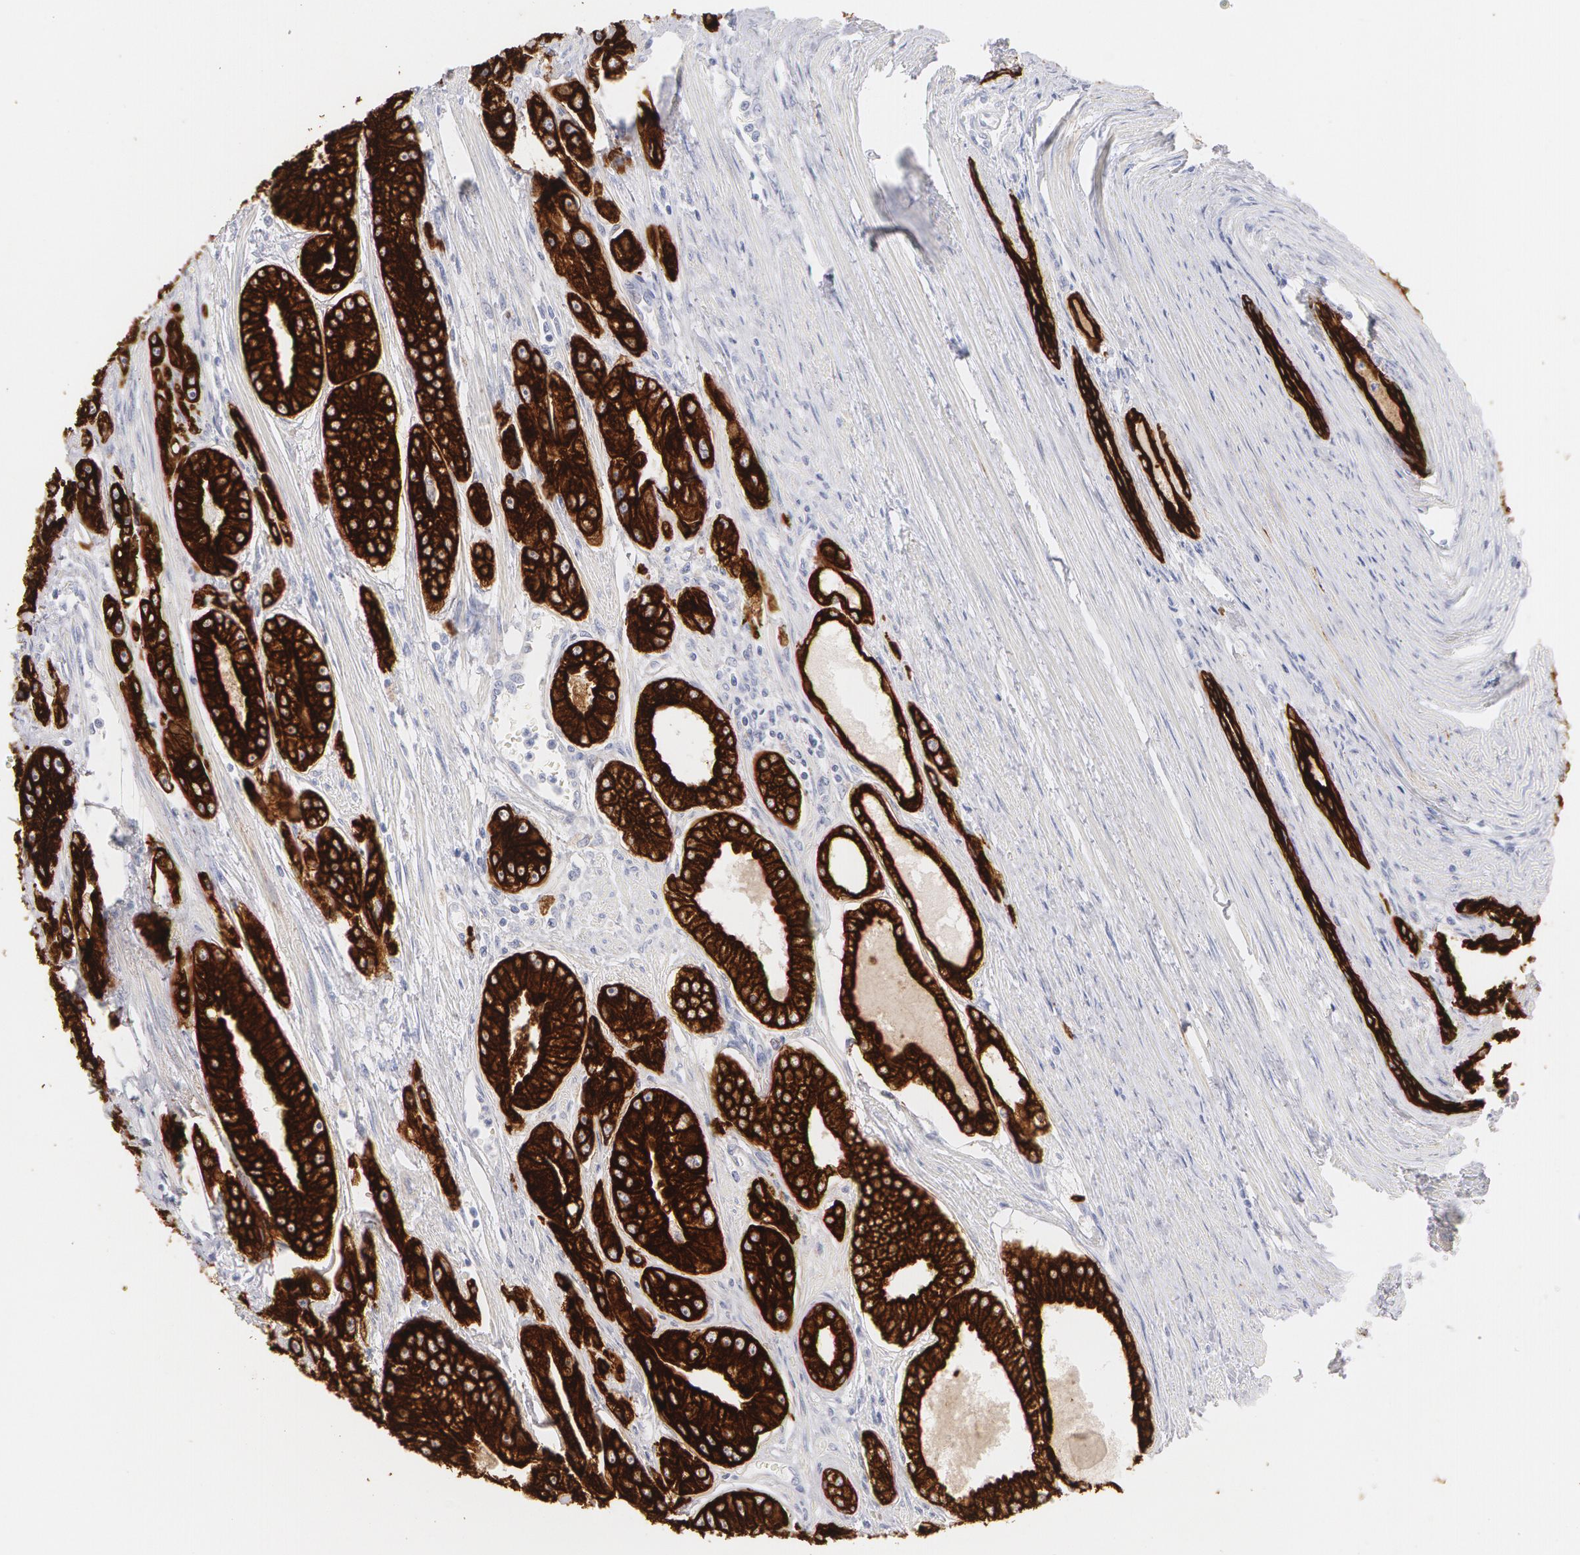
{"staining": {"intensity": "strong", "quantity": ">75%", "location": "cytoplasmic/membranous"}, "tissue": "prostate cancer", "cell_type": "Tumor cells", "image_type": "cancer", "snomed": [{"axis": "morphology", "description": "Adenocarcinoma, Medium grade"}, {"axis": "topography", "description": "Prostate"}], "caption": "Brown immunohistochemical staining in prostate cancer (medium-grade adenocarcinoma) reveals strong cytoplasmic/membranous expression in about >75% of tumor cells.", "gene": "KRT8", "patient": {"sex": "male", "age": 72}}